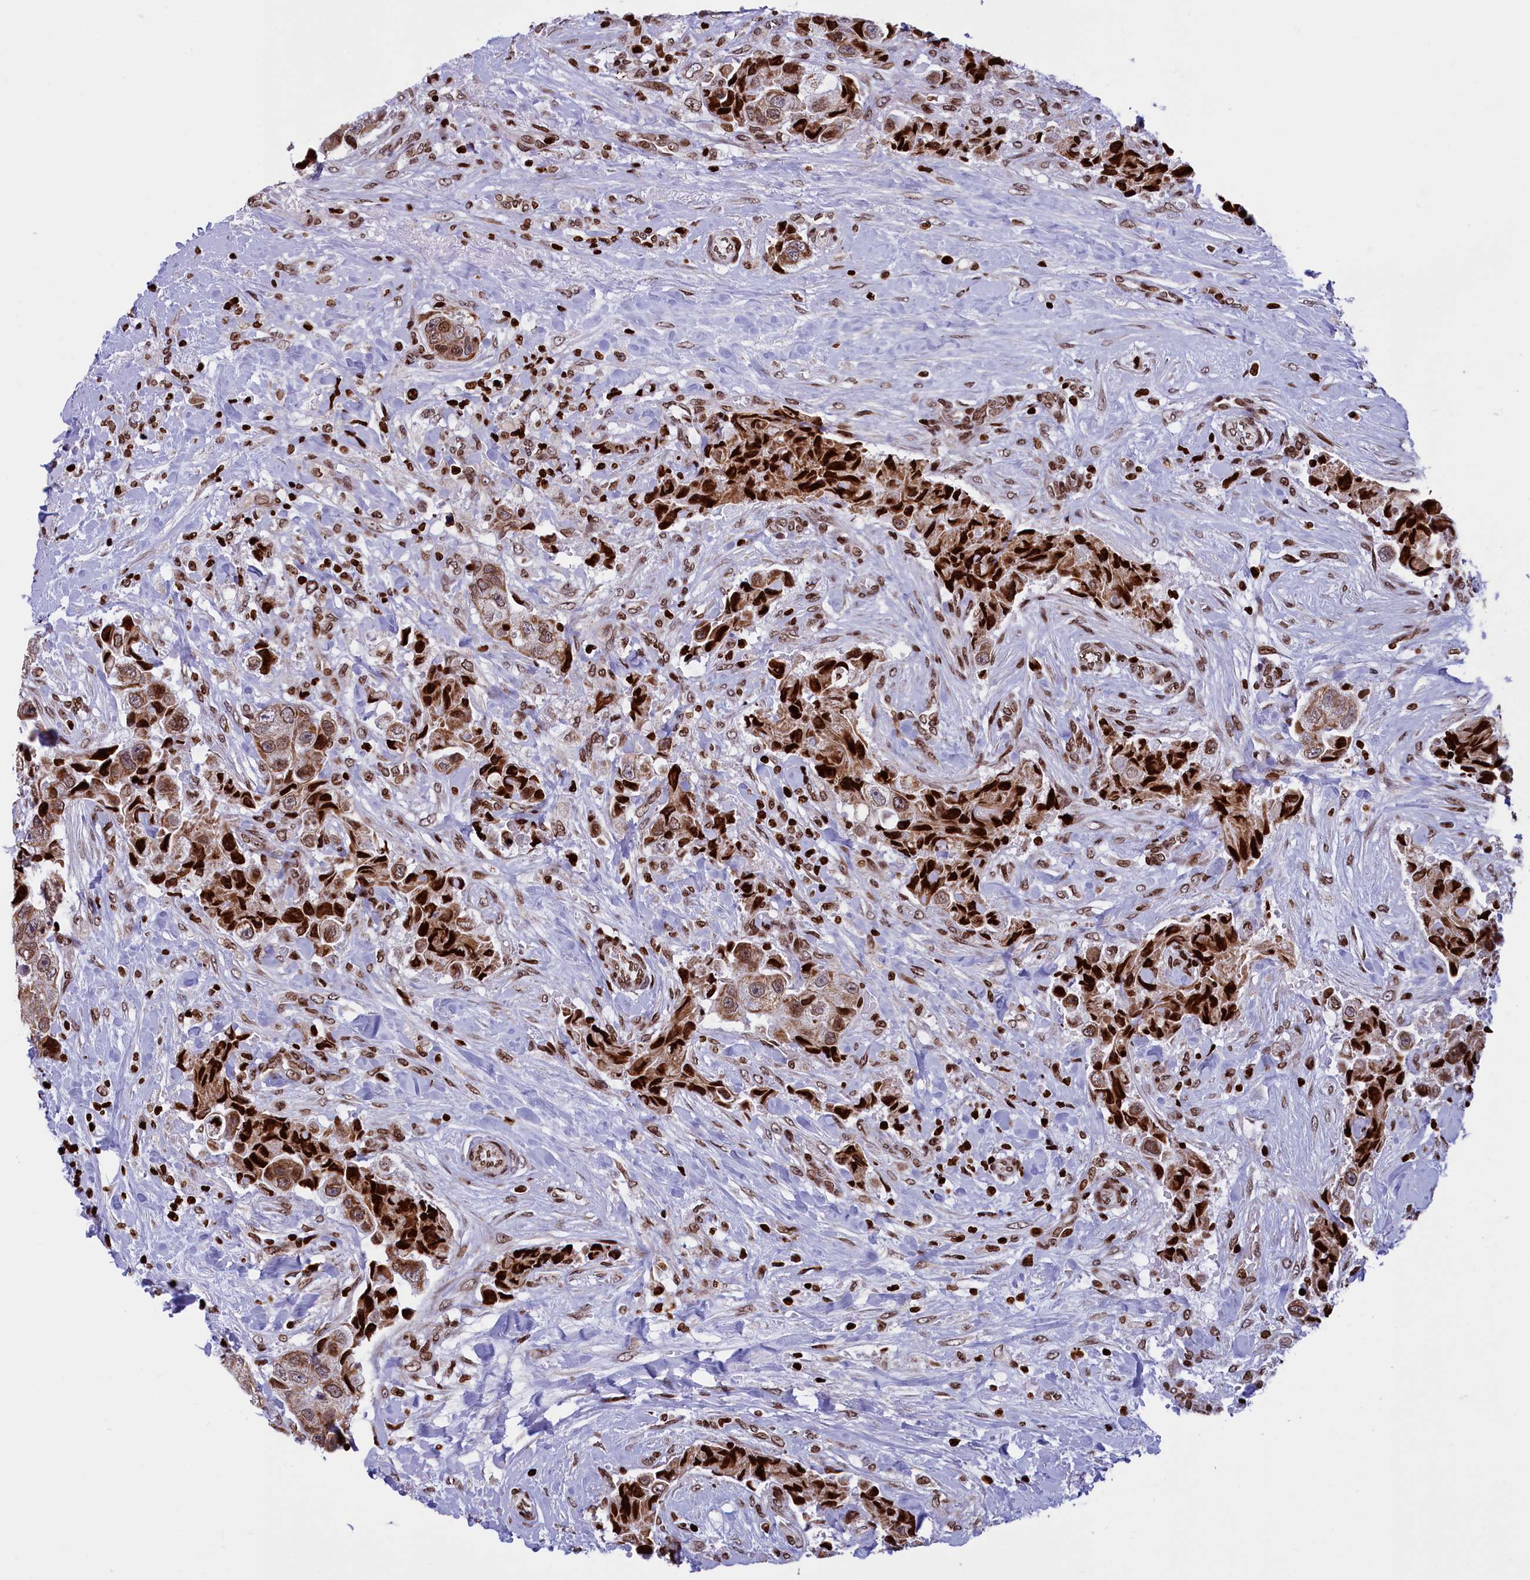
{"staining": {"intensity": "strong", "quantity": ">75%", "location": "nuclear"}, "tissue": "breast cancer", "cell_type": "Tumor cells", "image_type": "cancer", "snomed": [{"axis": "morphology", "description": "Normal tissue, NOS"}, {"axis": "morphology", "description": "Duct carcinoma"}, {"axis": "topography", "description": "Breast"}], "caption": "Protein staining of breast cancer tissue demonstrates strong nuclear expression in about >75% of tumor cells. Using DAB (brown) and hematoxylin (blue) stains, captured at high magnification using brightfield microscopy.", "gene": "TIMM29", "patient": {"sex": "female", "age": 62}}